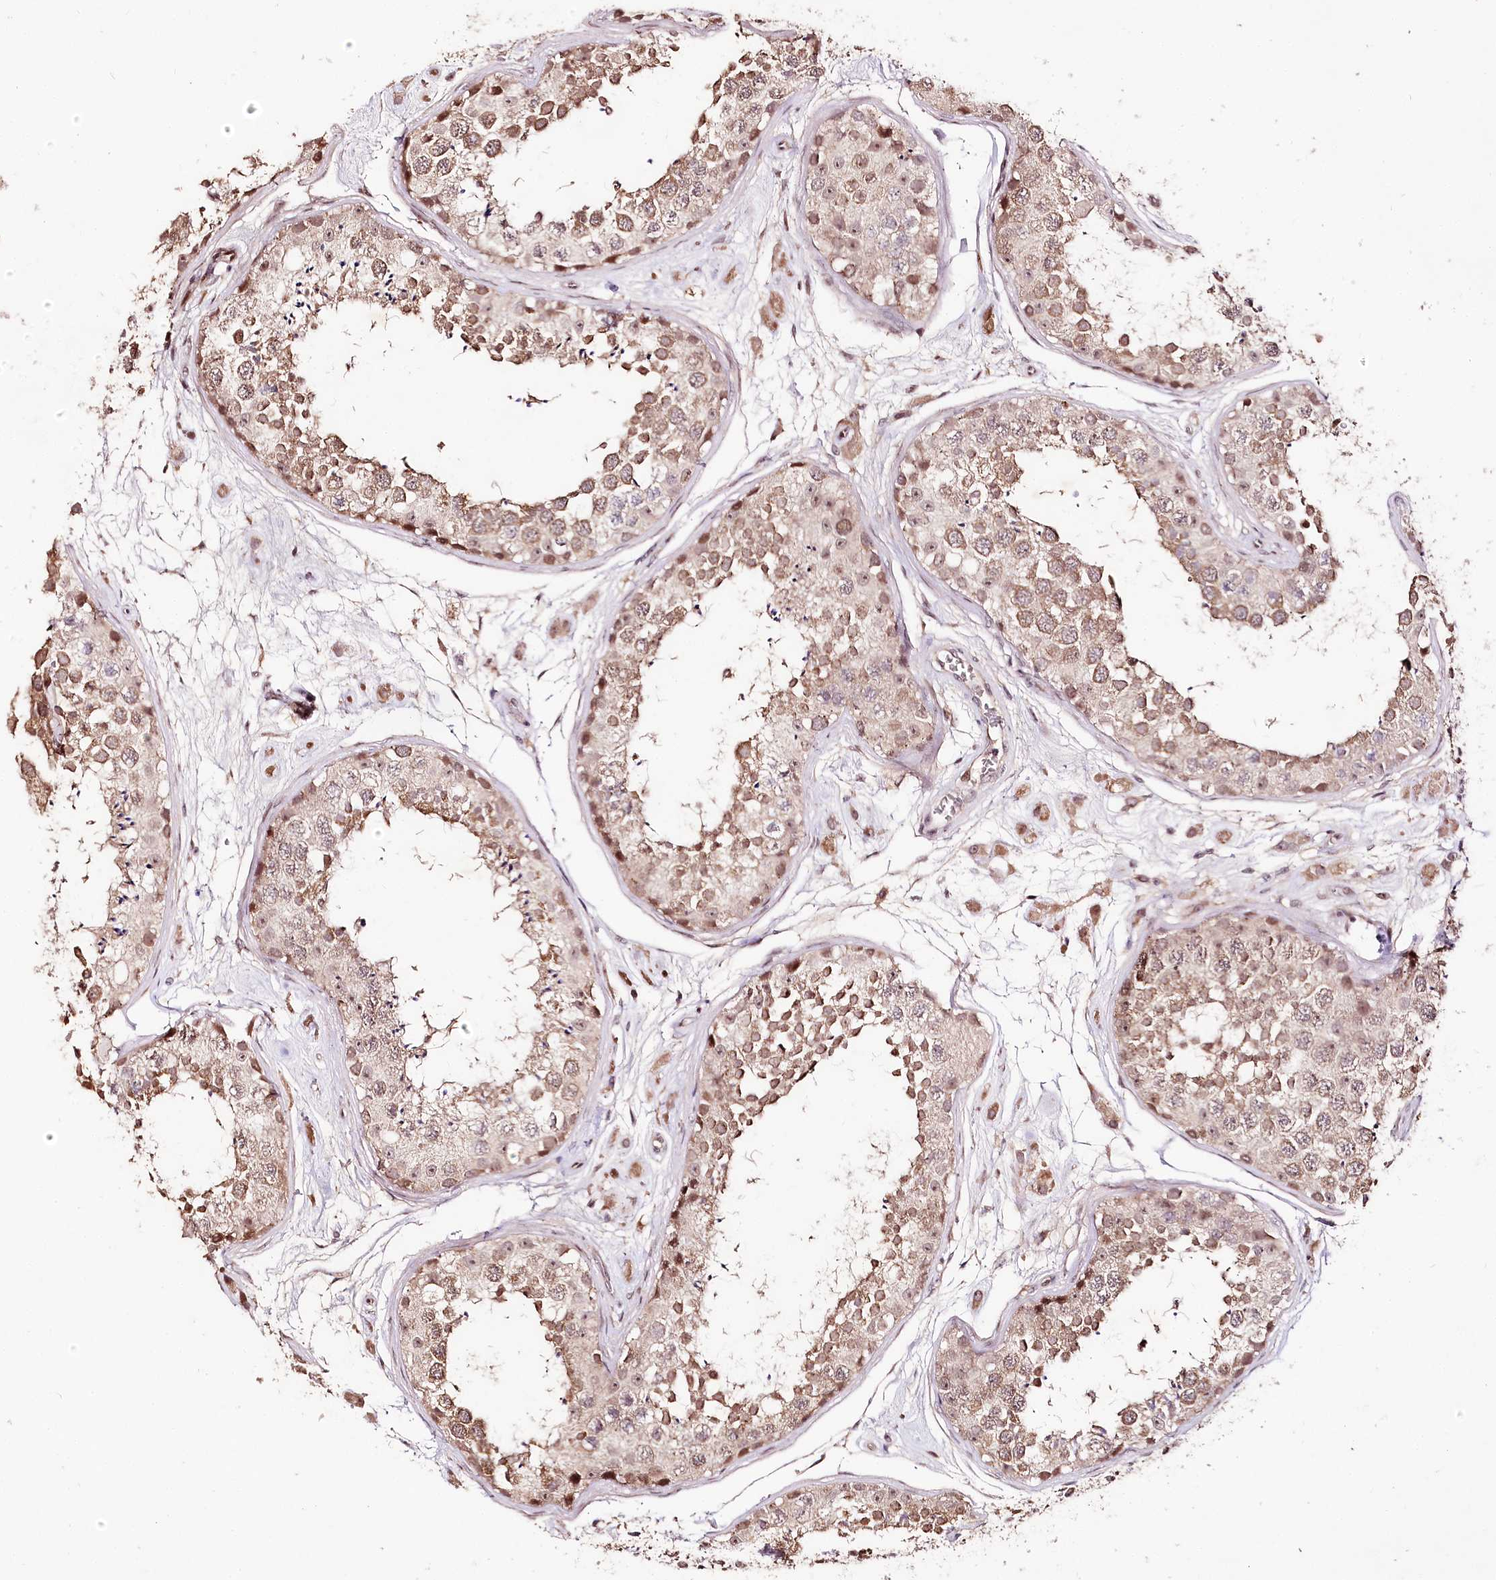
{"staining": {"intensity": "moderate", "quantity": ">75%", "location": "cytoplasmic/membranous,nuclear"}, "tissue": "testis", "cell_type": "Cells in seminiferous ducts", "image_type": "normal", "snomed": [{"axis": "morphology", "description": "Normal tissue, NOS"}, {"axis": "topography", "description": "Testis"}], "caption": "Protein expression analysis of unremarkable testis displays moderate cytoplasmic/membranous,nuclear positivity in about >75% of cells in seminiferous ducts. (DAB (3,3'-diaminobenzidine) IHC with brightfield microscopy, high magnification).", "gene": "DMP1", "patient": {"sex": "male", "age": 25}}